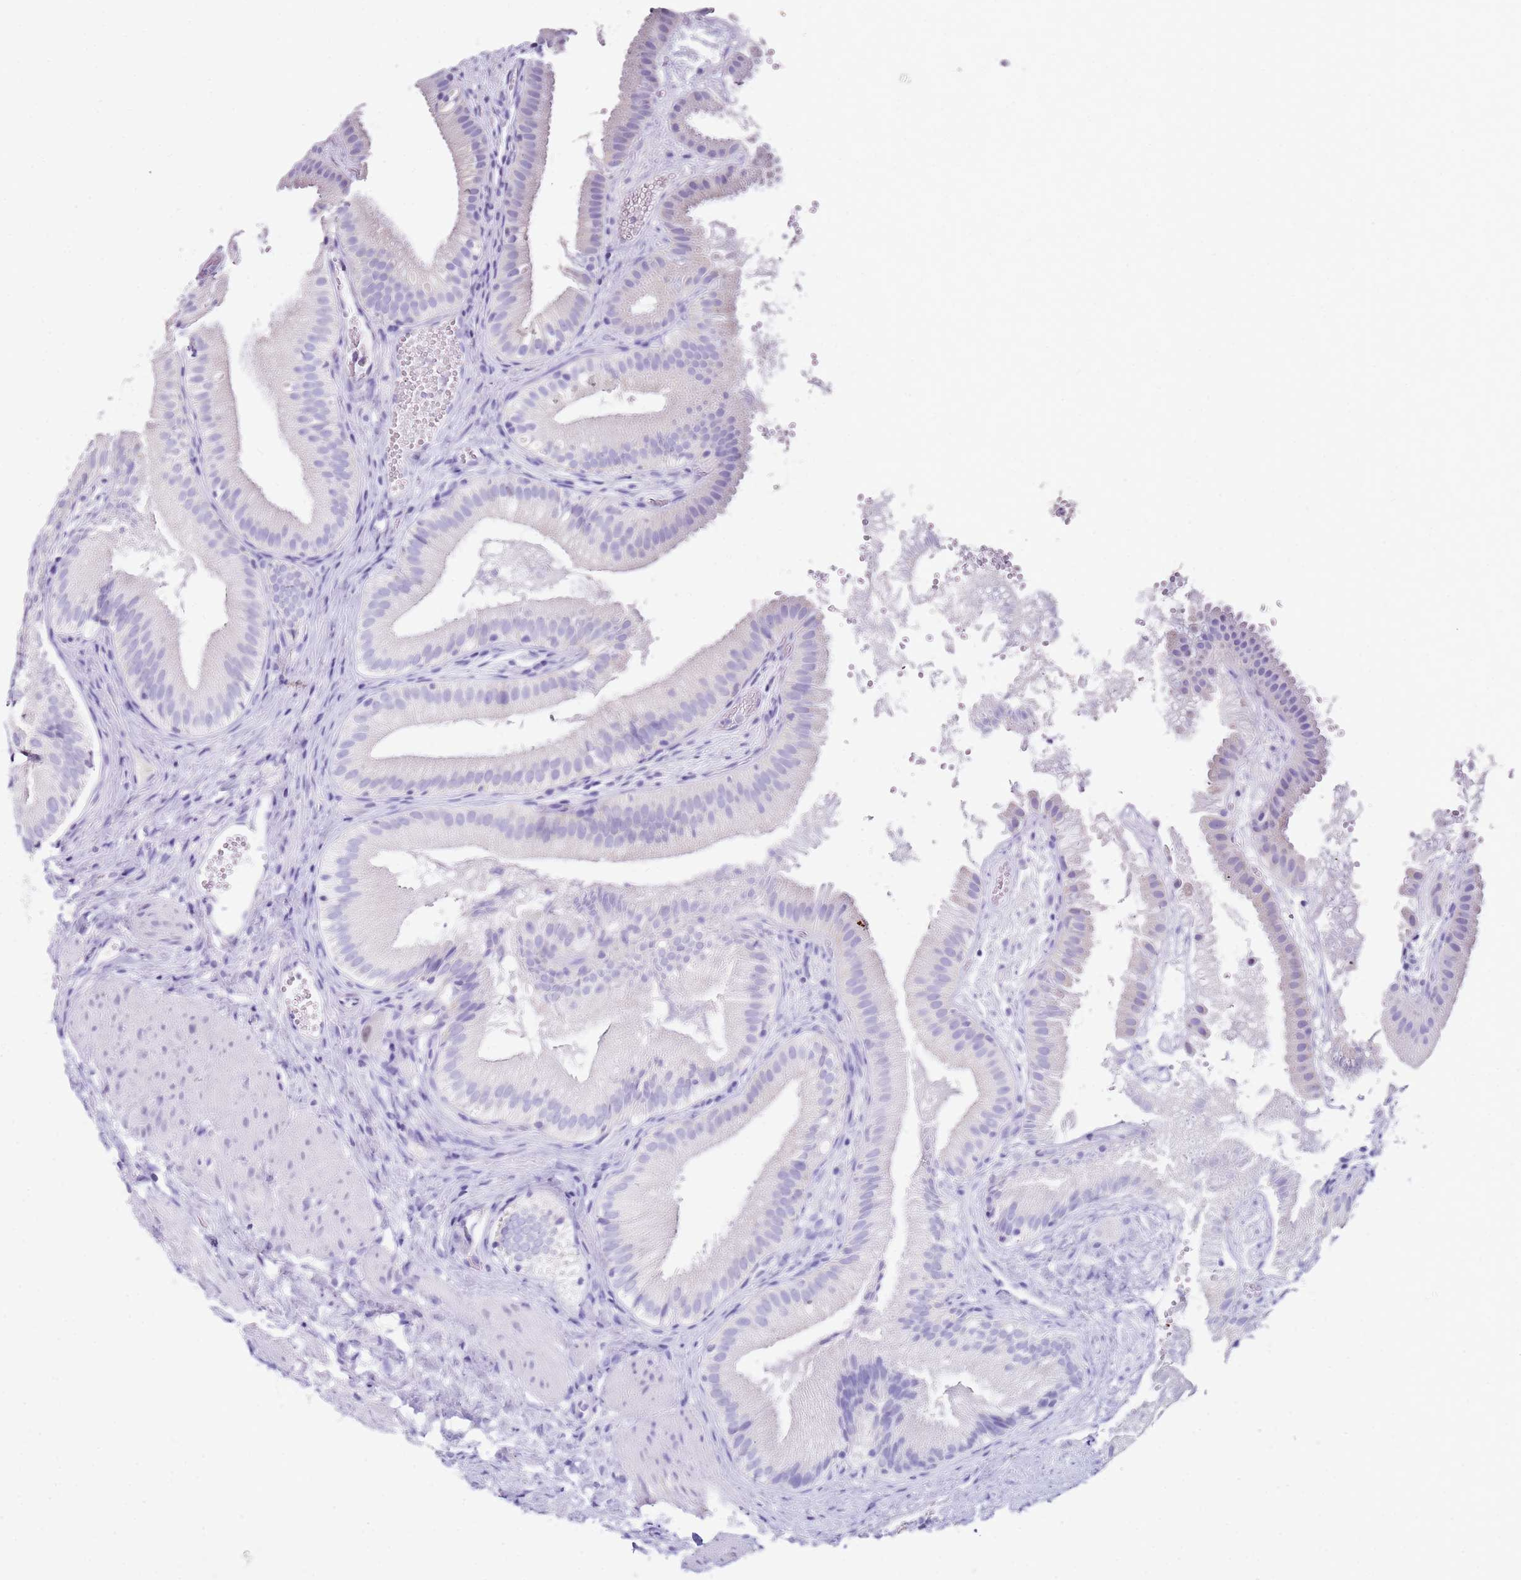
{"staining": {"intensity": "negative", "quantity": "none", "location": "none"}, "tissue": "gallbladder", "cell_type": "Glandular cells", "image_type": "normal", "snomed": [{"axis": "morphology", "description": "Normal tissue, NOS"}, {"axis": "topography", "description": "Gallbladder"}], "caption": "Human gallbladder stained for a protein using immunohistochemistry (IHC) displays no expression in glandular cells.", "gene": "PTBP2", "patient": {"sex": "female", "age": 30}}